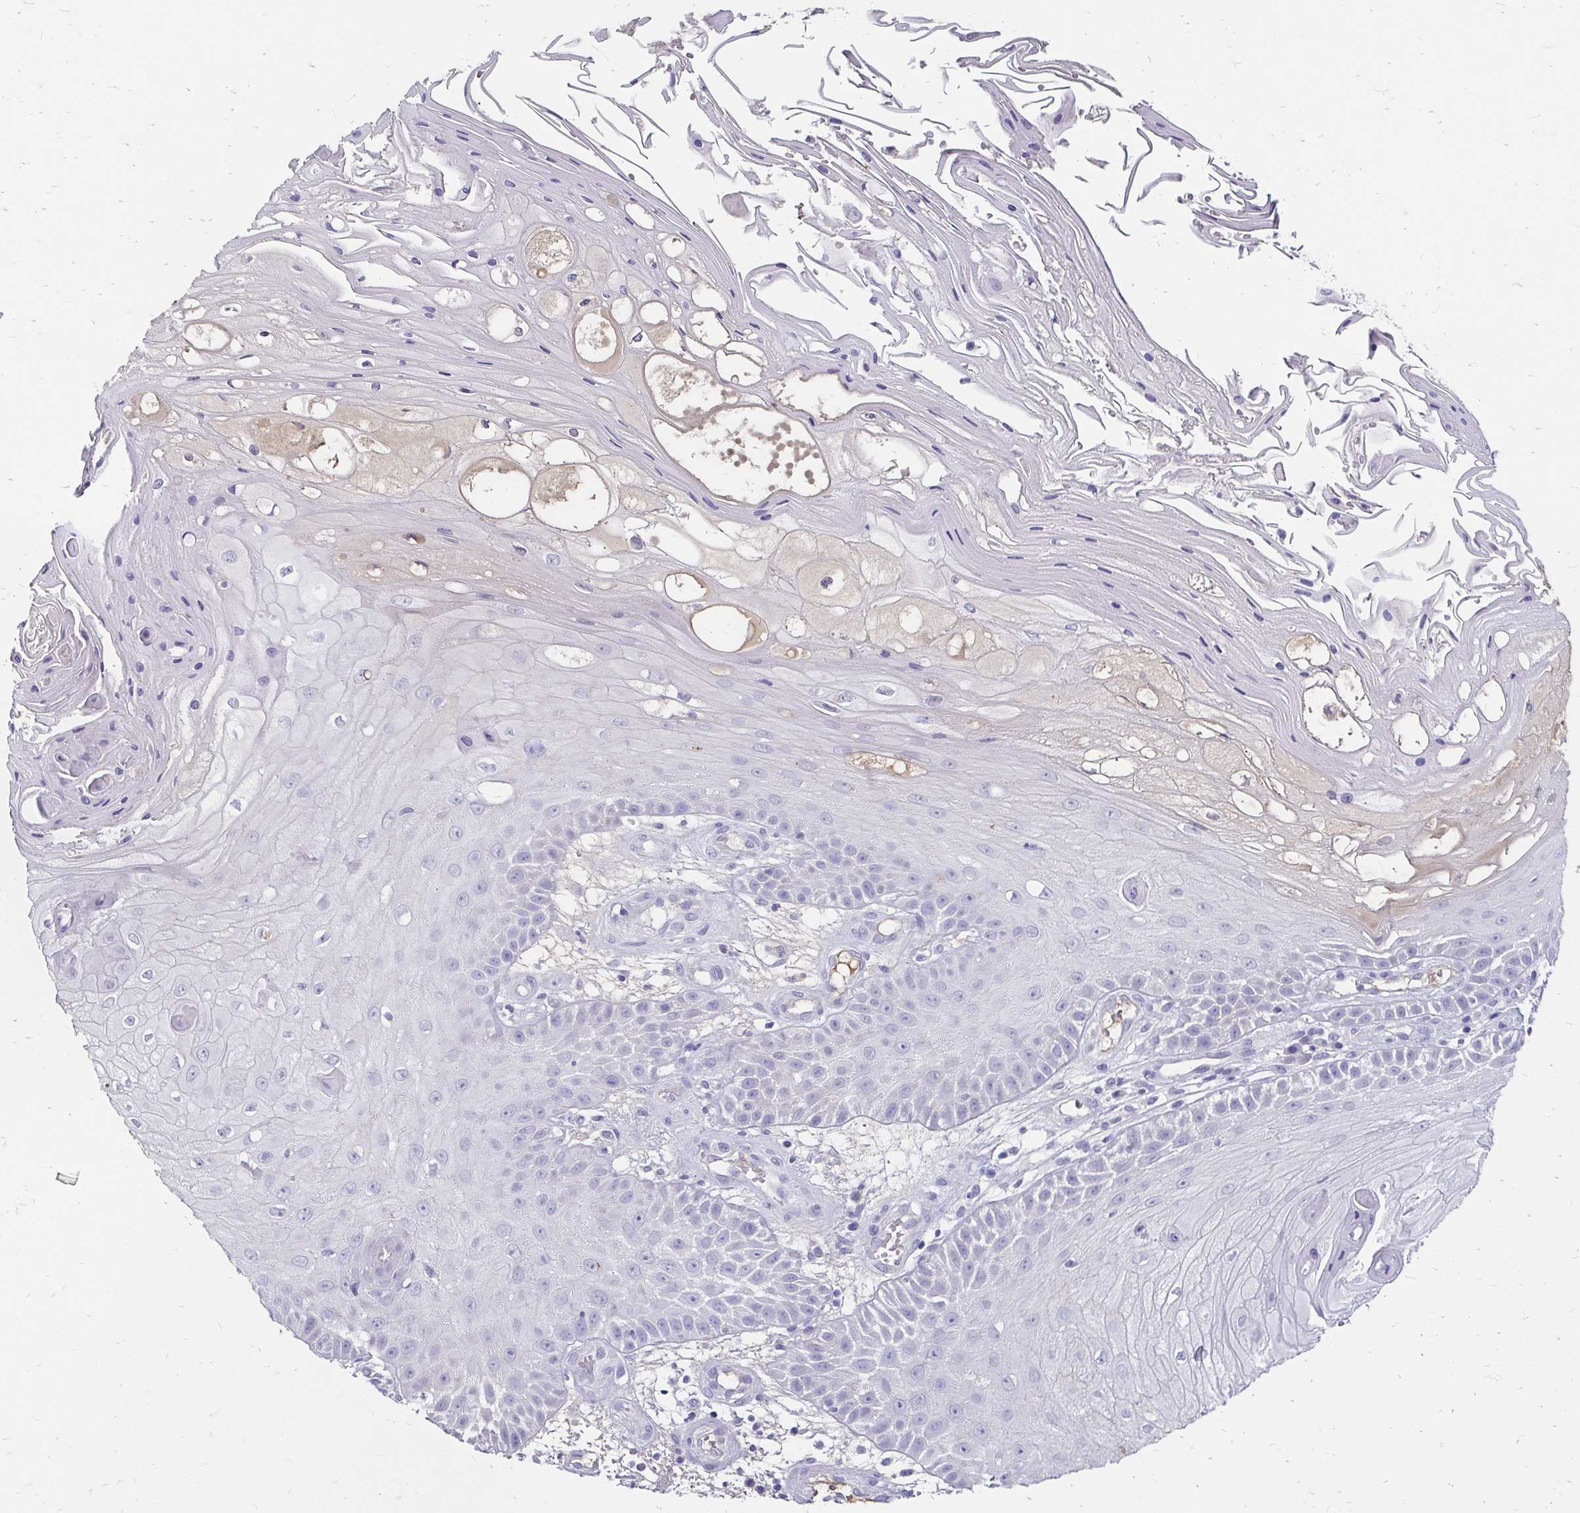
{"staining": {"intensity": "negative", "quantity": "none", "location": "none"}, "tissue": "skin cancer", "cell_type": "Tumor cells", "image_type": "cancer", "snomed": [{"axis": "morphology", "description": "Squamous cell carcinoma, NOS"}, {"axis": "topography", "description": "Skin"}], "caption": "Protein analysis of skin cancer (squamous cell carcinoma) reveals no significant positivity in tumor cells.", "gene": "SCG3", "patient": {"sex": "male", "age": 70}}